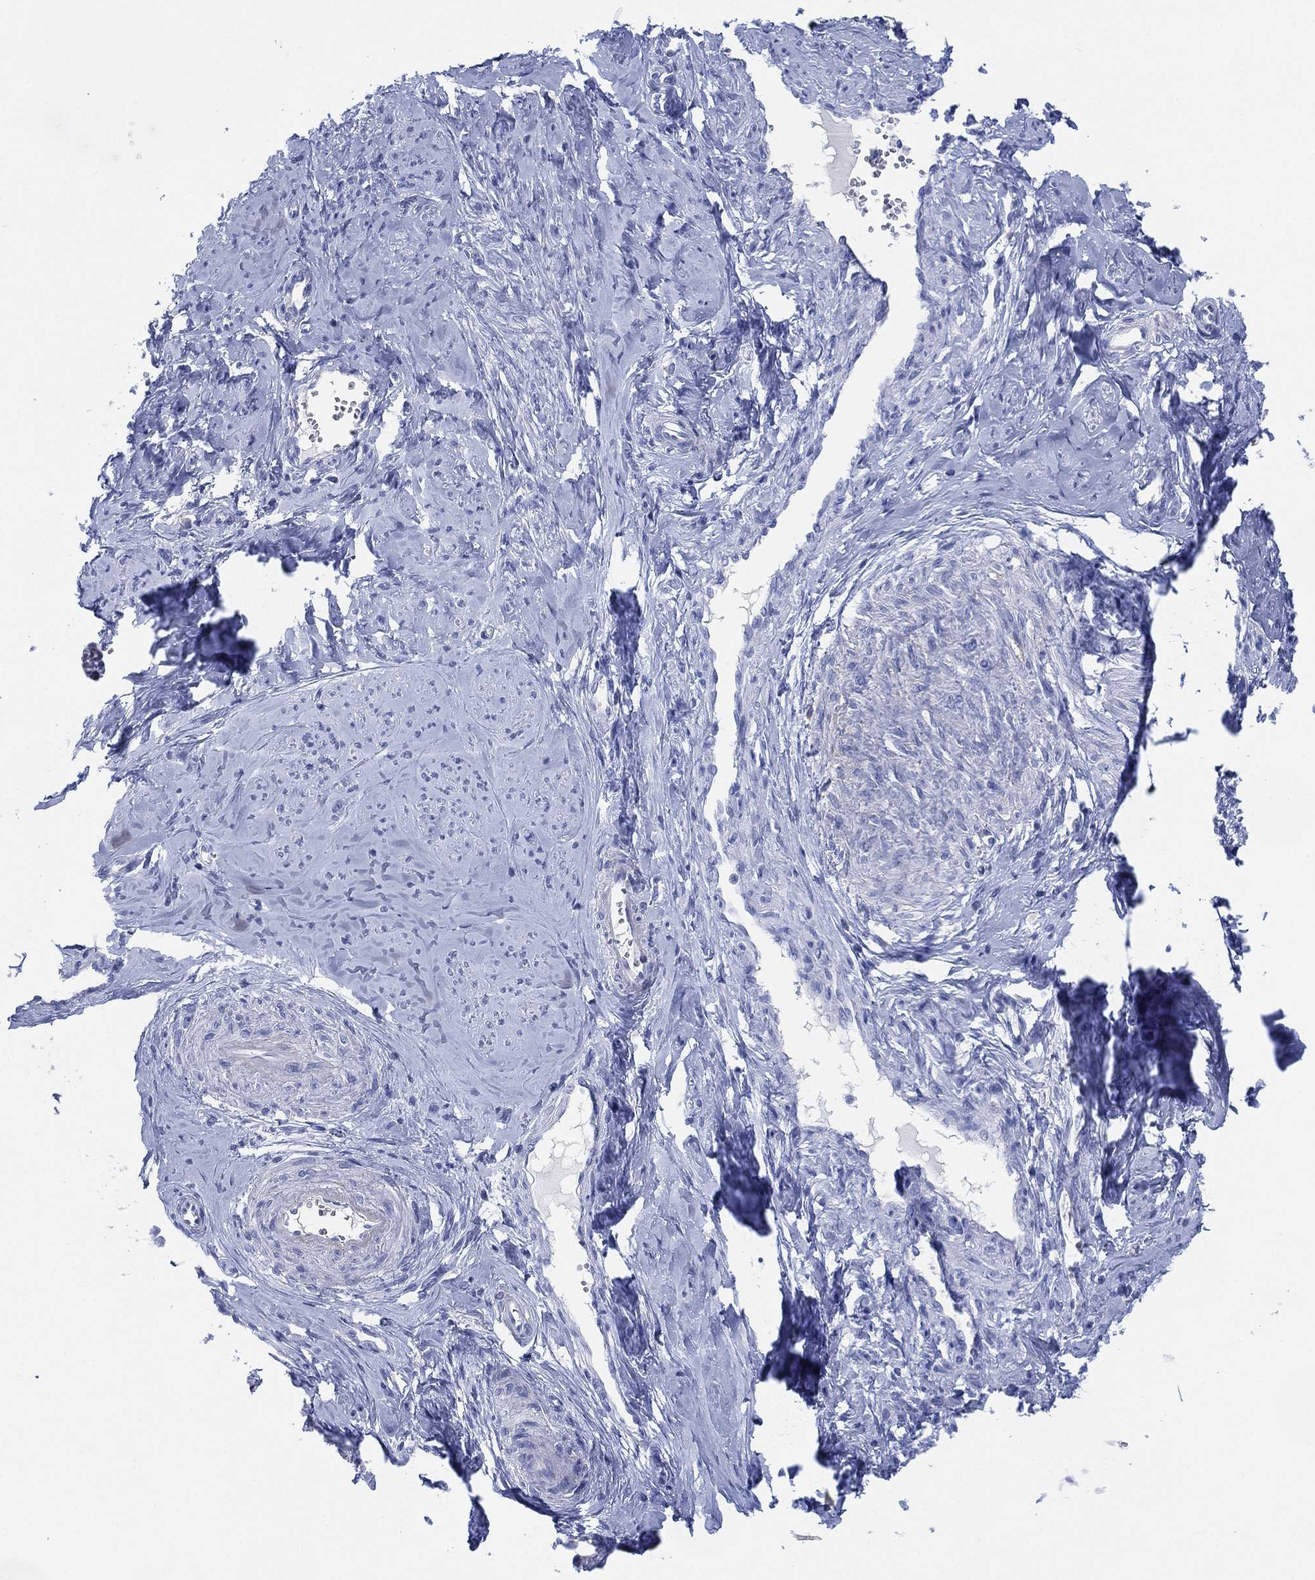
{"staining": {"intensity": "negative", "quantity": "none", "location": "none"}, "tissue": "smooth muscle", "cell_type": "Smooth muscle cells", "image_type": "normal", "snomed": [{"axis": "morphology", "description": "Normal tissue, NOS"}, {"axis": "topography", "description": "Smooth muscle"}], "caption": "This is an immunohistochemistry histopathology image of benign human smooth muscle. There is no positivity in smooth muscle cells.", "gene": "ADAD2", "patient": {"sex": "female", "age": 48}}